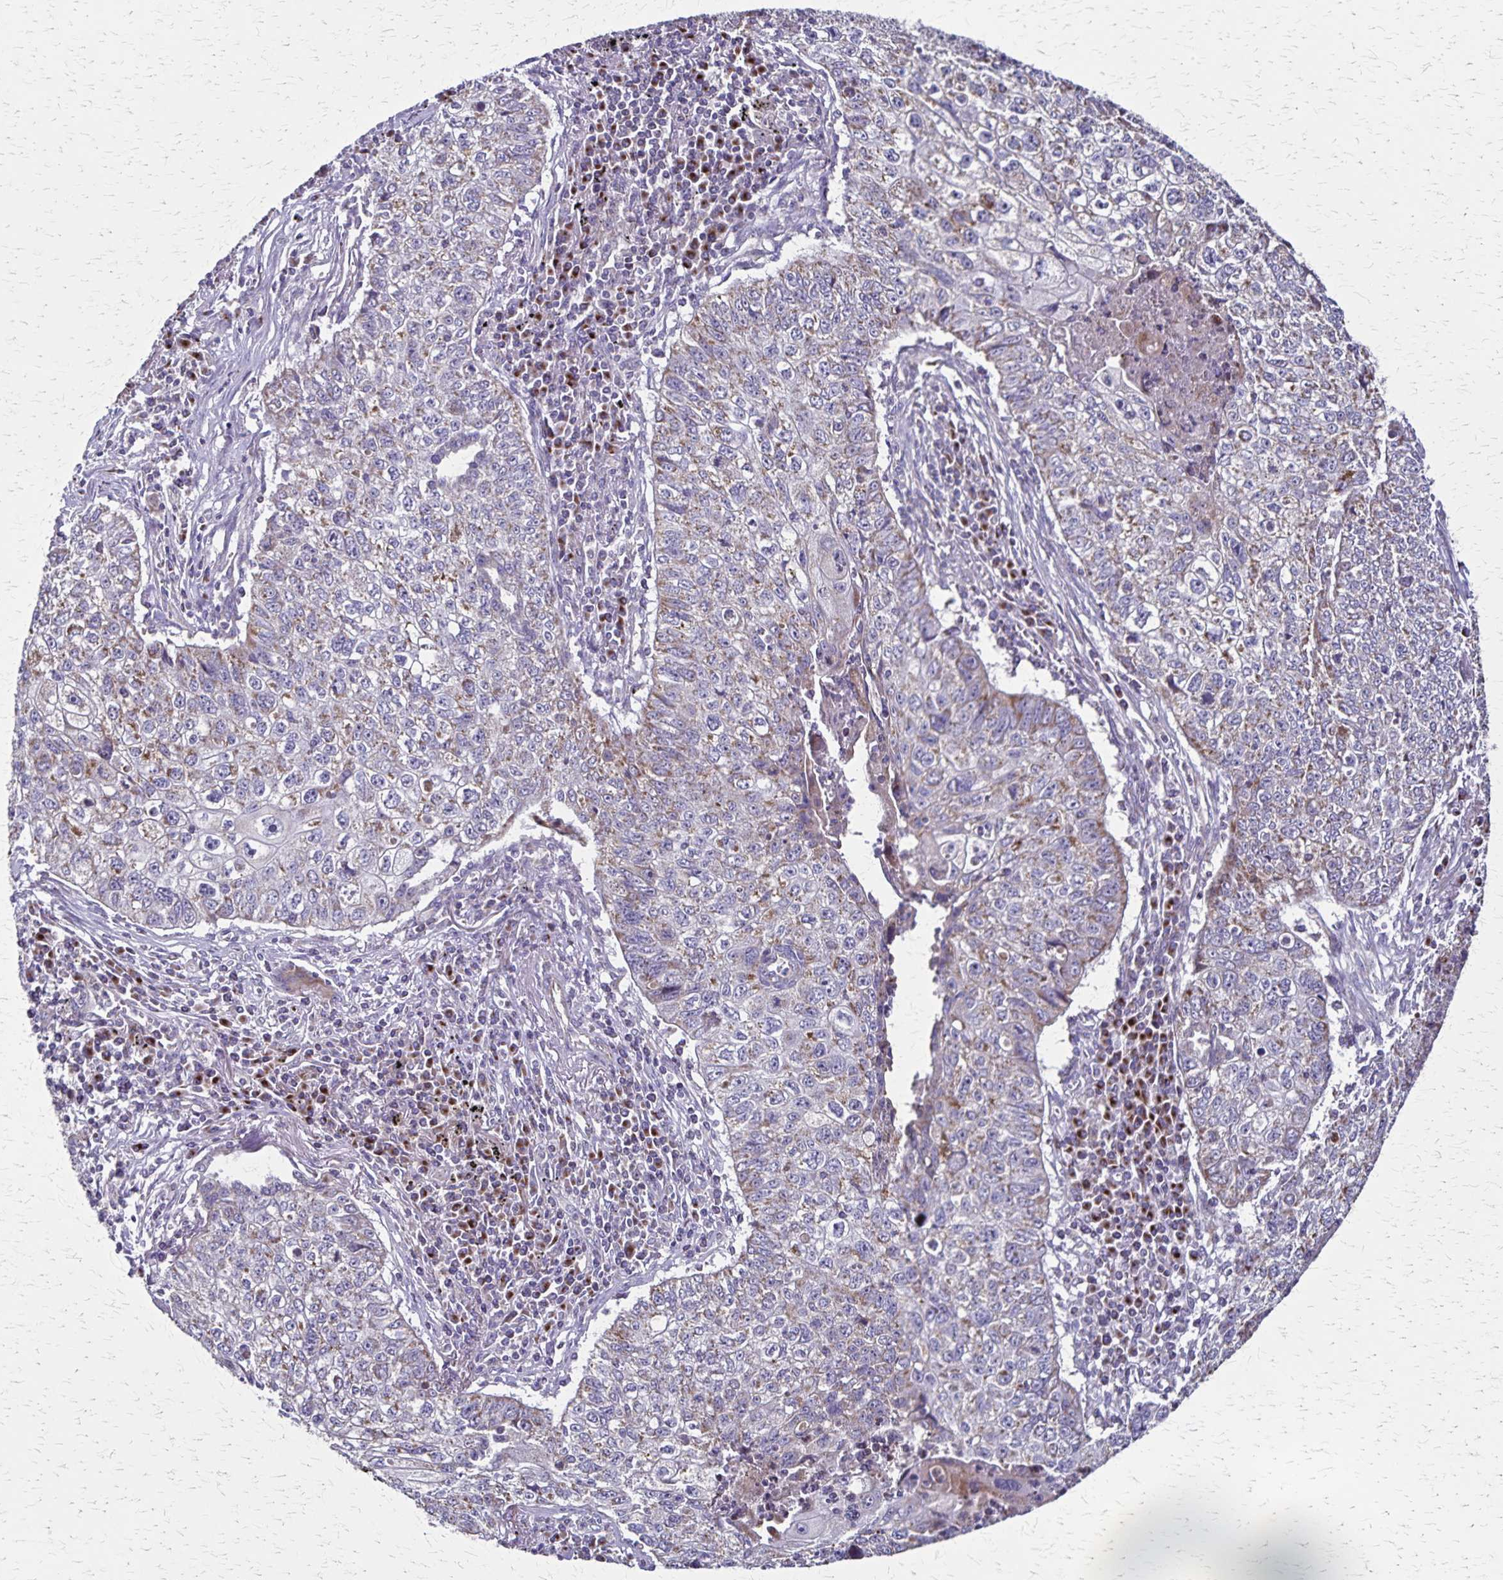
{"staining": {"intensity": "weak", "quantity": "25%-75%", "location": "cytoplasmic/membranous"}, "tissue": "lung cancer", "cell_type": "Tumor cells", "image_type": "cancer", "snomed": [{"axis": "morphology", "description": "Normal morphology"}, {"axis": "morphology", "description": "Aneuploidy"}, {"axis": "morphology", "description": "Squamous cell carcinoma, NOS"}, {"axis": "topography", "description": "Lymph node"}, {"axis": "topography", "description": "Lung"}], "caption": "Lung cancer stained for a protein (brown) demonstrates weak cytoplasmic/membranous positive expression in approximately 25%-75% of tumor cells.", "gene": "NFS1", "patient": {"sex": "female", "age": 76}}